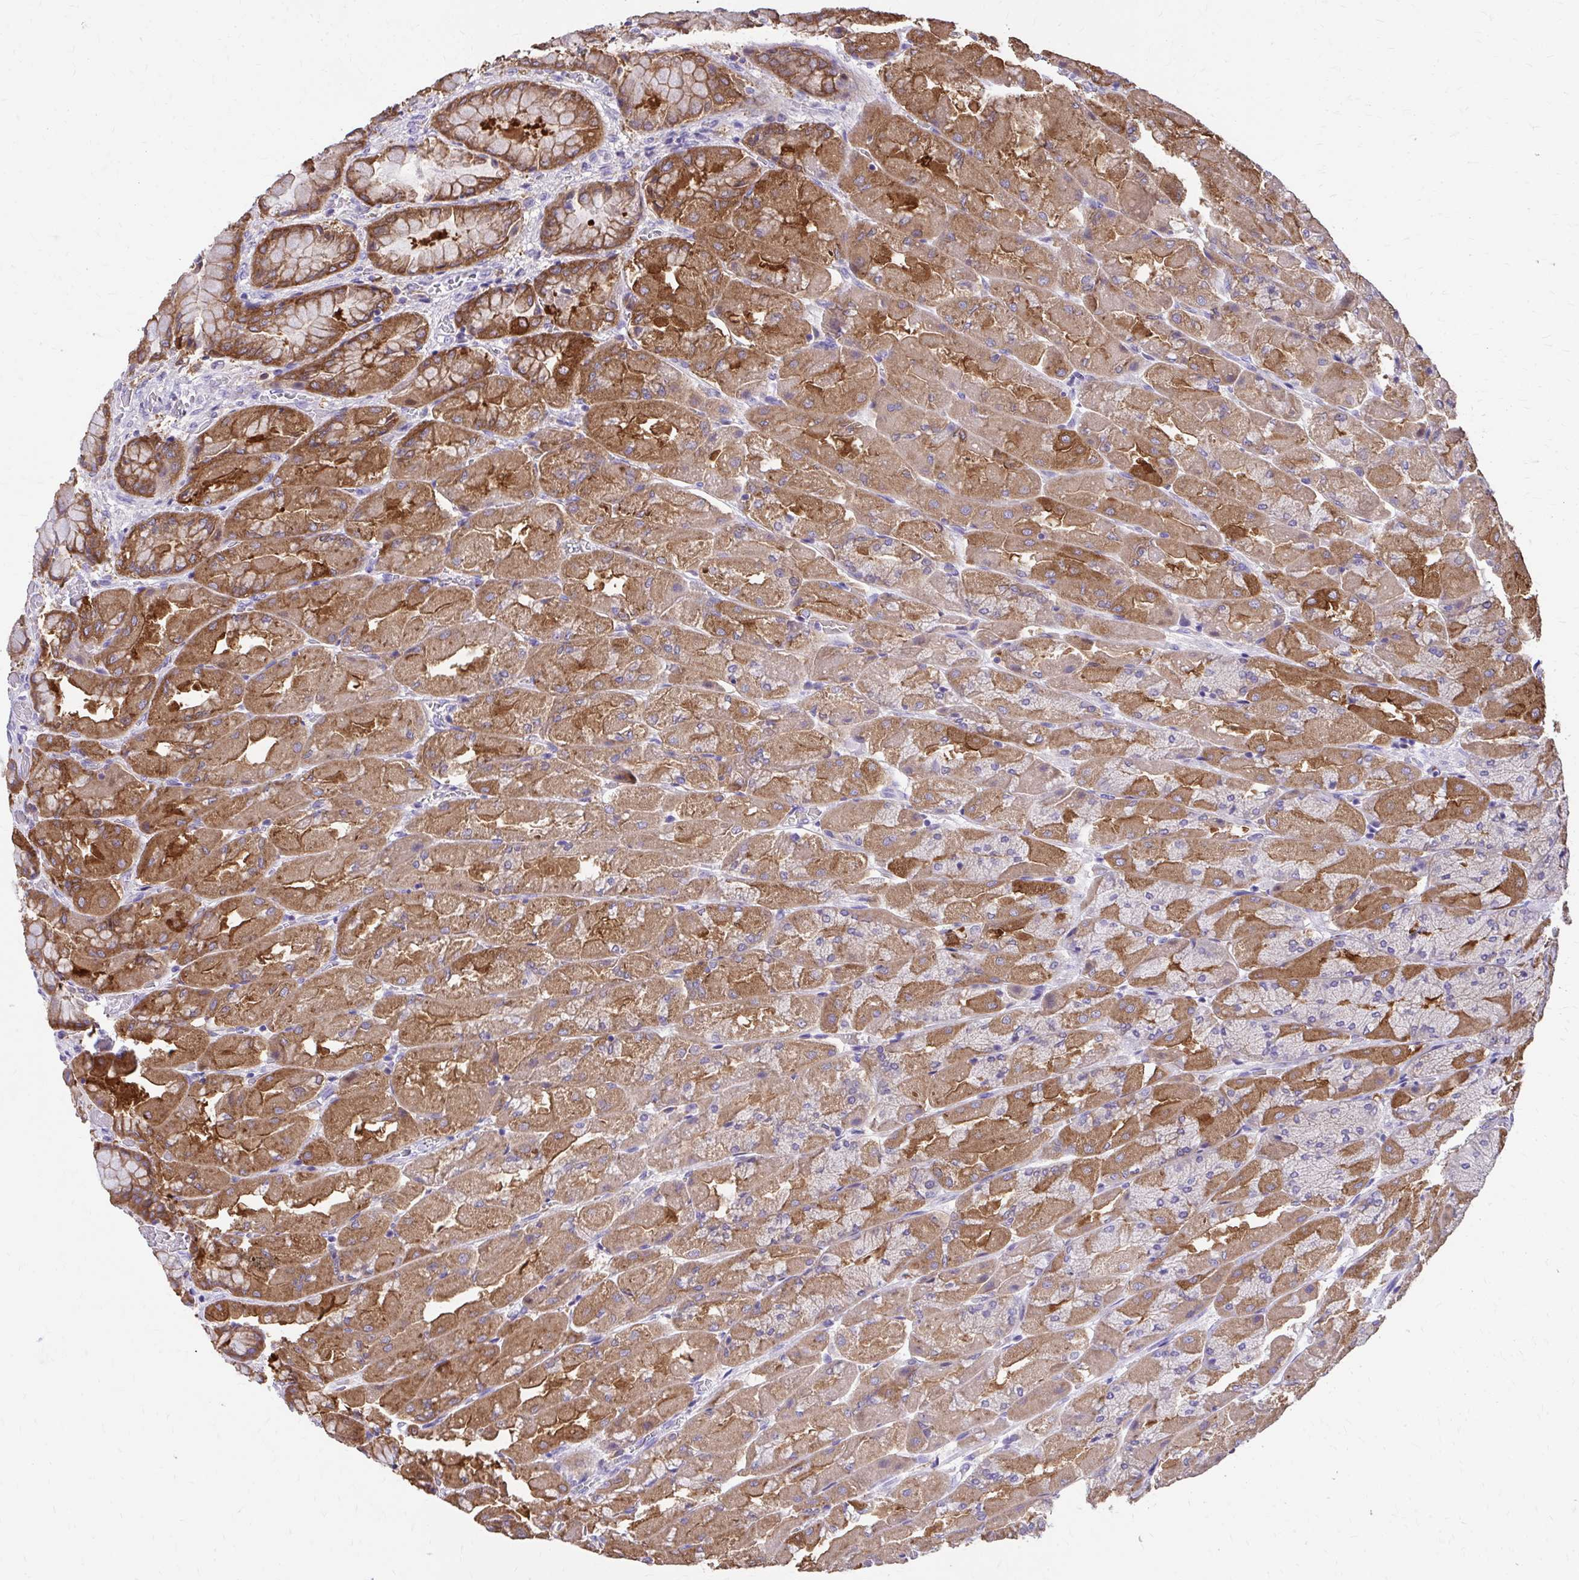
{"staining": {"intensity": "moderate", "quantity": ">75%", "location": "cytoplasmic/membranous"}, "tissue": "stomach", "cell_type": "Glandular cells", "image_type": "normal", "snomed": [{"axis": "morphology", "description": "Normal tissue, NOS"}, {"axis": "topography", "description": "Stomach"}], "caption": "Immunohistochemical staining of unremarkable stomach reveals >75% levels of moderate cytoplasmic/membranous protein positivity in approximately >75% of glandular cells. The protein is shown in brown color, while the nuclei are stained blue.", "gene": "EPB41L1", "patient": {"sex": "female", "age": 61}}